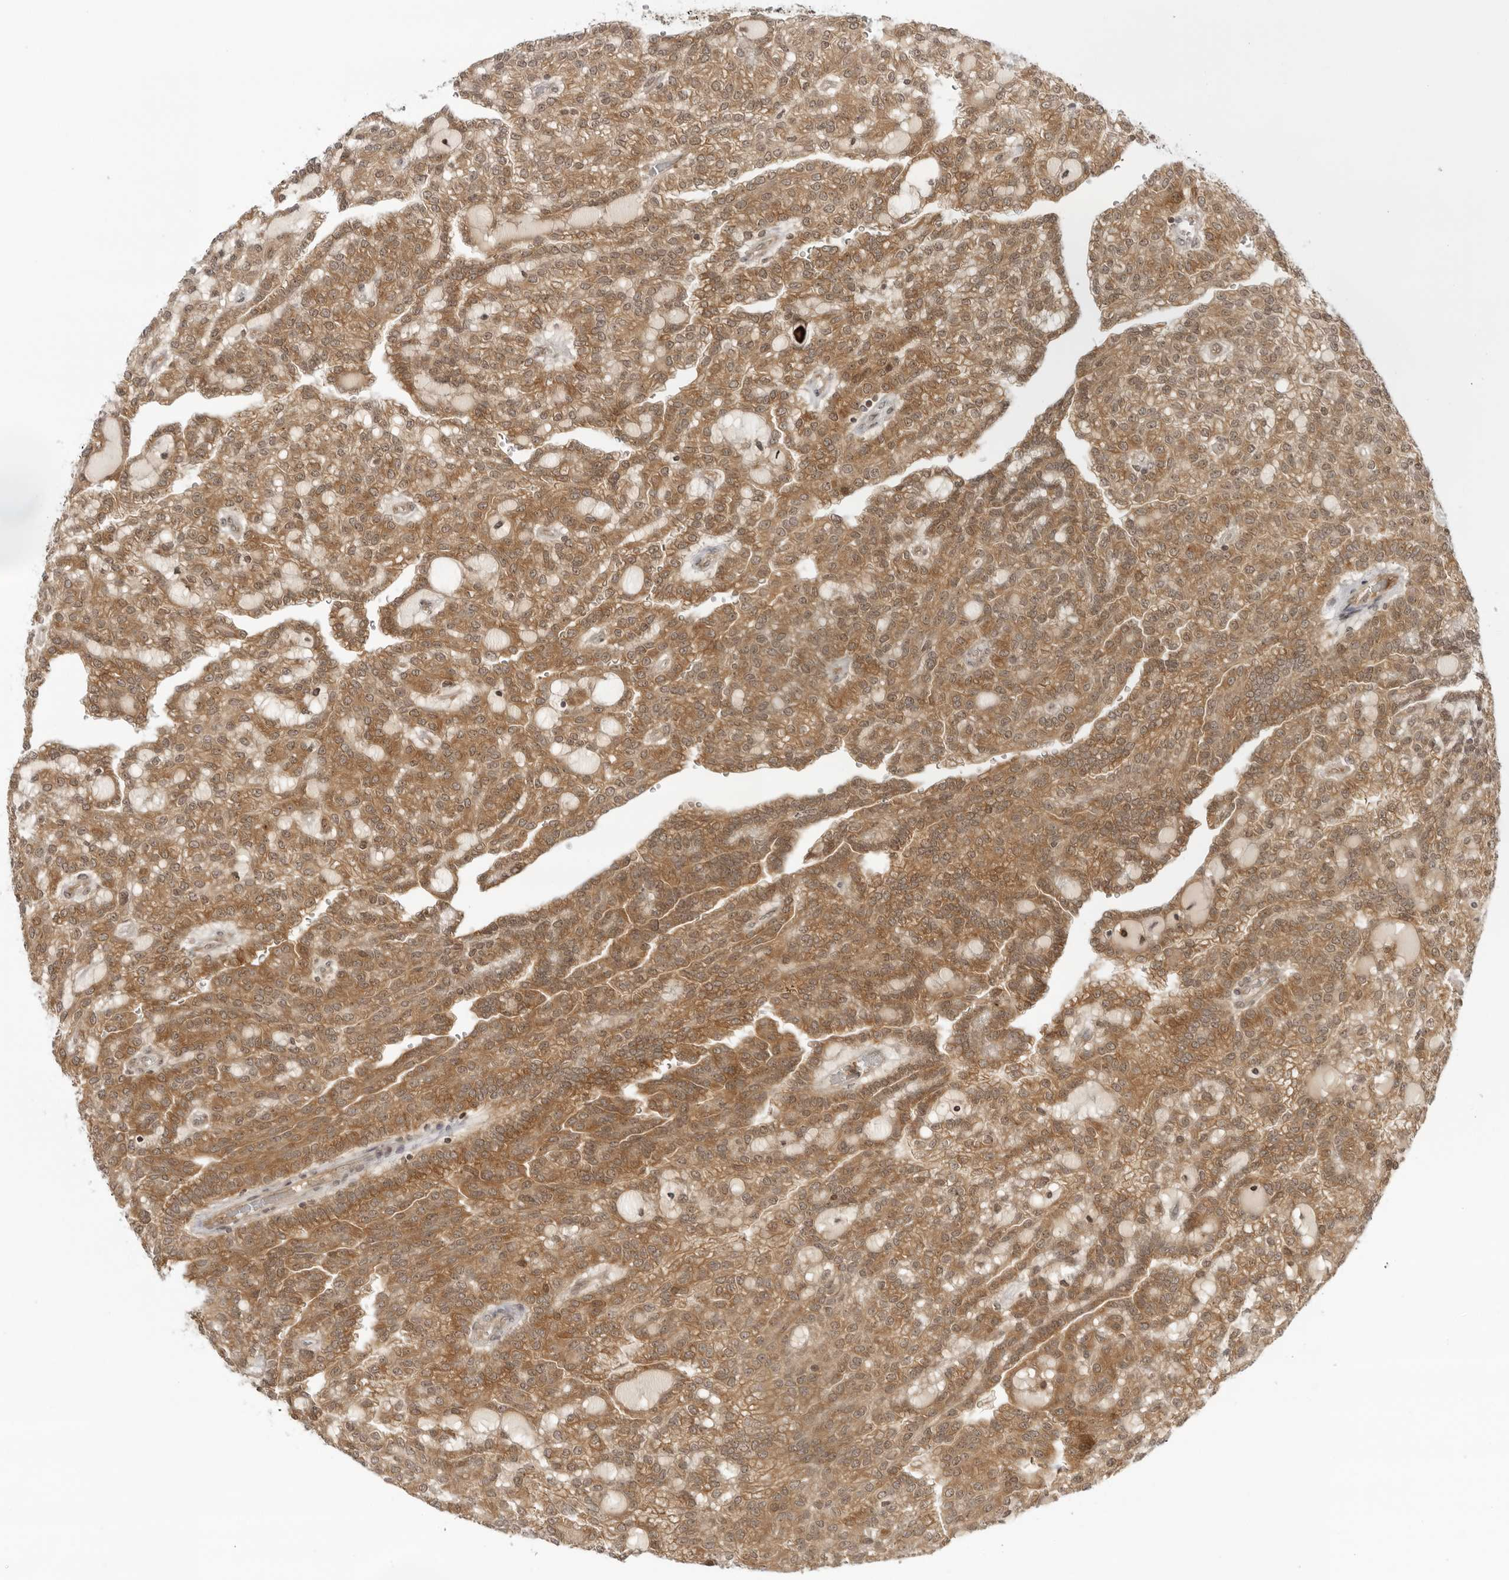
{"staining": {"intensity": "moderate", "quantity": ">75%", "location": "cytoplasmic/membranous"}, "tissue": "renal cancer", "cell_type": "Tumor cells", "image_type": "cancer", "snomed": [{"axis": "morphology", "description": "Adenocarcinoma, NOS"}, {"axis": "topography", "description": "Kidney"}], "caption": "Protein expression analysis of adenocarcinoma (renal) shows moderate cytoplasmic/membranous expression in about >75% of tumor cells. Immunohistochemistry (ihc) stains the protein of interest in brown and the nuclei are stained blue.", "gene": "PRRC2C", "patient": {"sex": "male", "age": 63}}